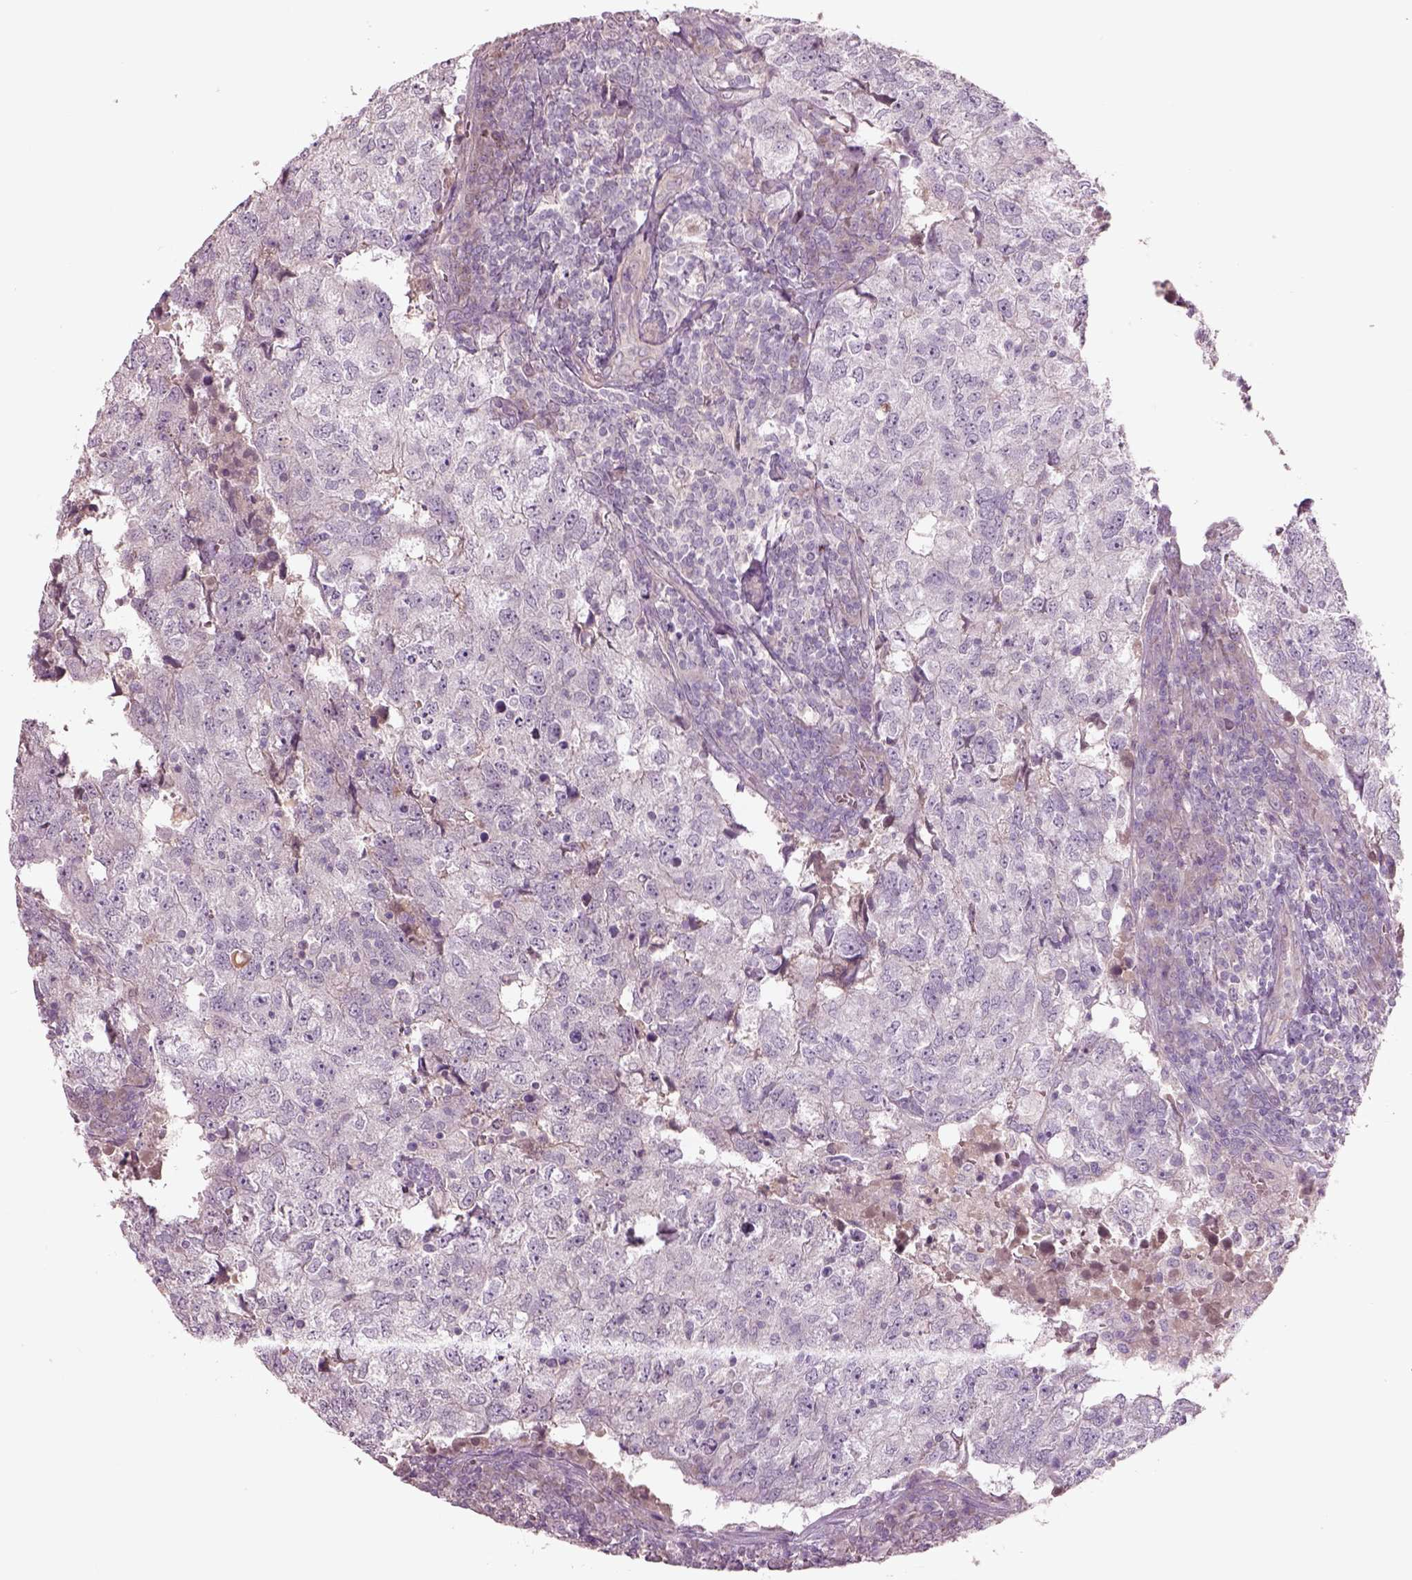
{"staining": {"intensity": "negative", "quantity": "none", "location": "none"}, "tissue": "breast cancer", "cell_type": "Tumor cells", "image_type": "cancer", "snomed": [{"axis": "morphology", "description": "Duct carcinoma"}, {"axis": "topography", "description": "Breast"}], "caption": "There is no significant positivity in tumor cells of breast invasive ductal carcinoma.", "gene": "DUOXA2", "patient": {"sex": "female", "age": 30}}